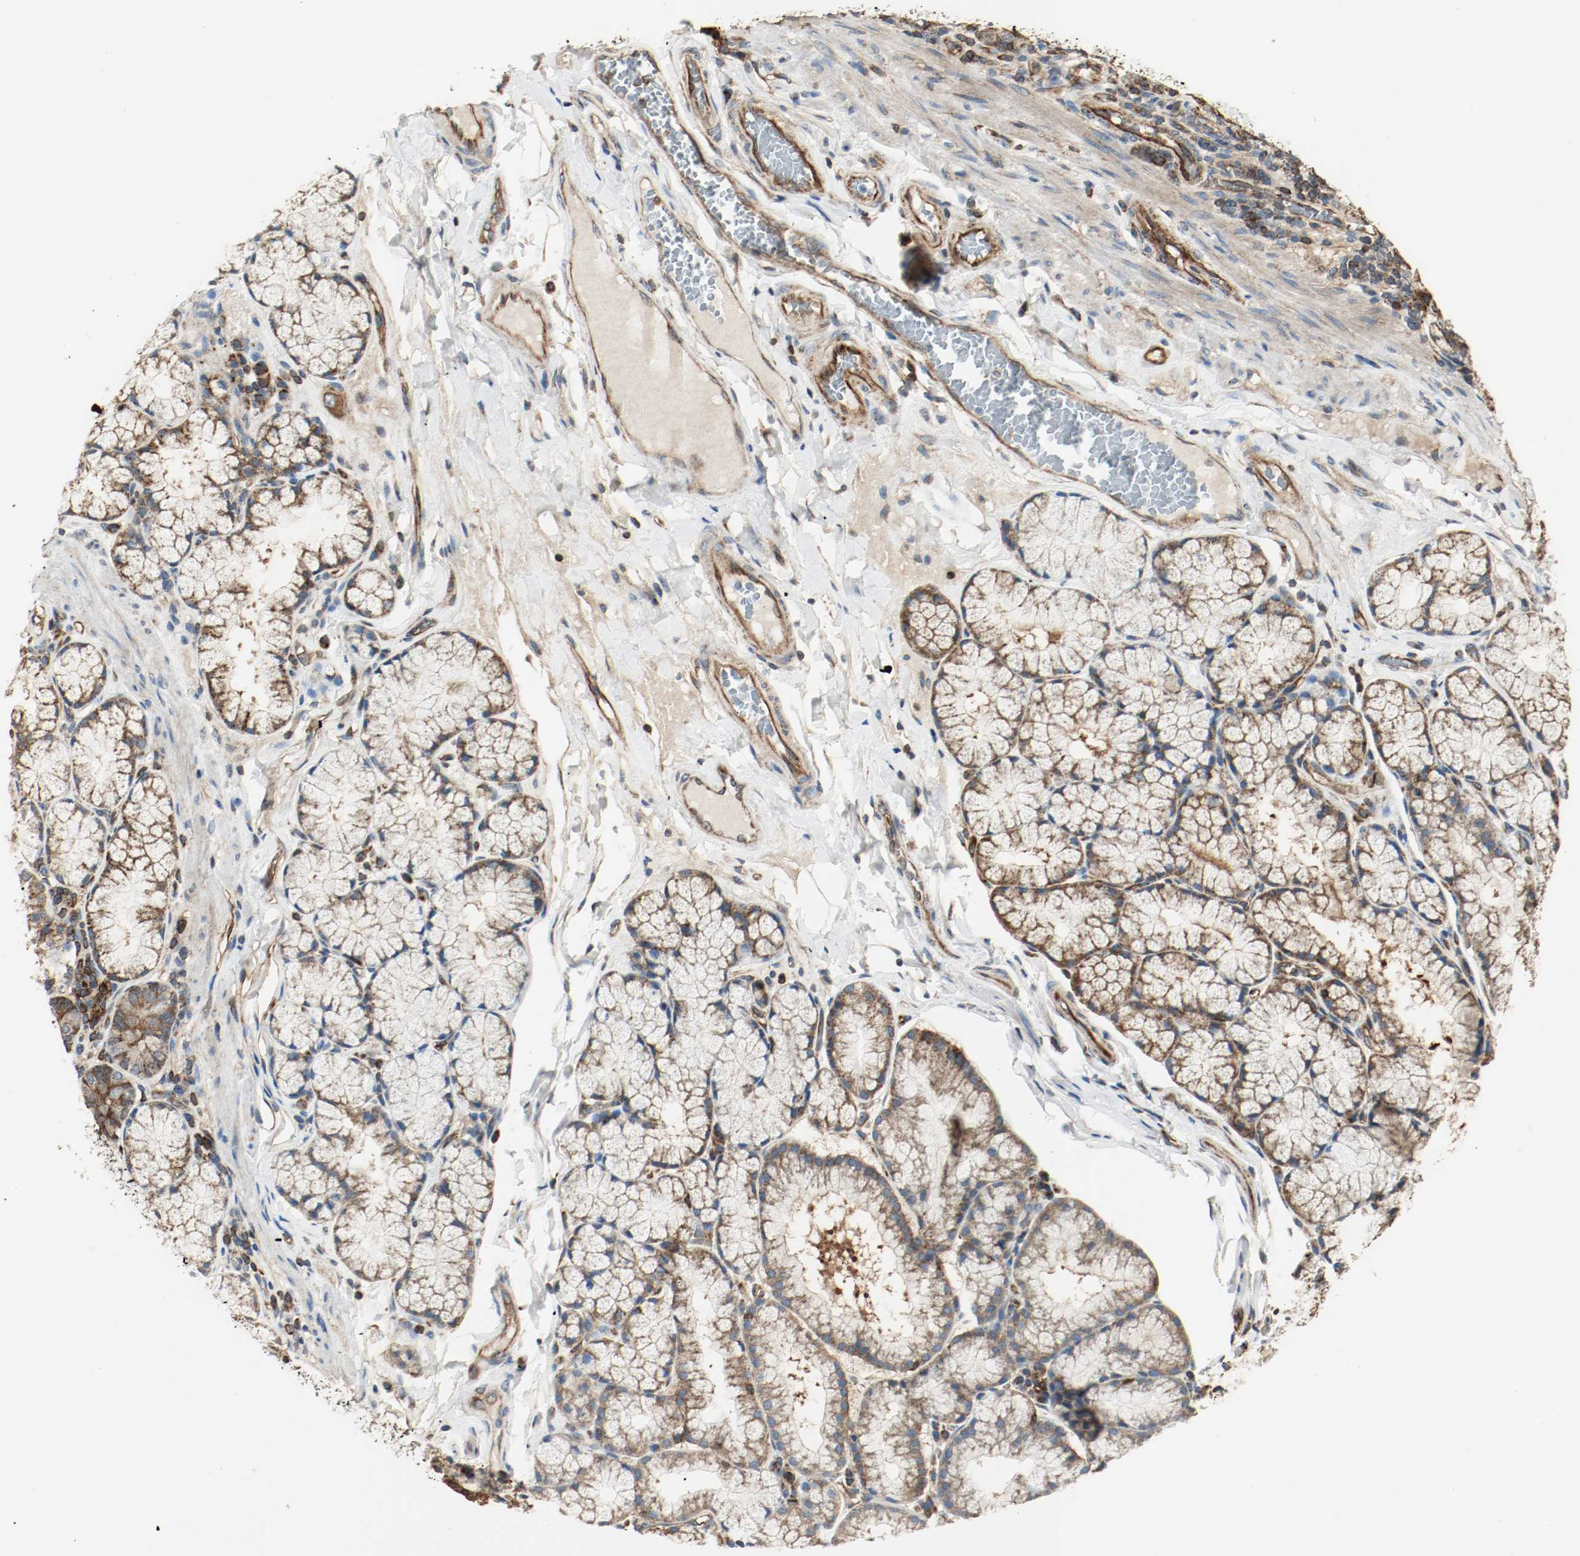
{"staining": {"intensity": "strong", "quantity": ">75%", "location": "cytoplasmic/membranous"}, "tissue": "duodenum", "cell_type": "Glandular cells", "image_type": "normal", "snomed": [{"axis": "morphology", "description": "Normal tissue, NOS"}, {"axis": "topography", "description": "Duodenum"}], "caption": "An immunohistochemistry (IHC) histopathology image of benign tissue is shown. Protein staining in brown shows strong cytoplasmic/membranous positivity in duodenum within glandular cells.", "gene": "PLCG1", "patient": {"sex": "male", "age": 50}}